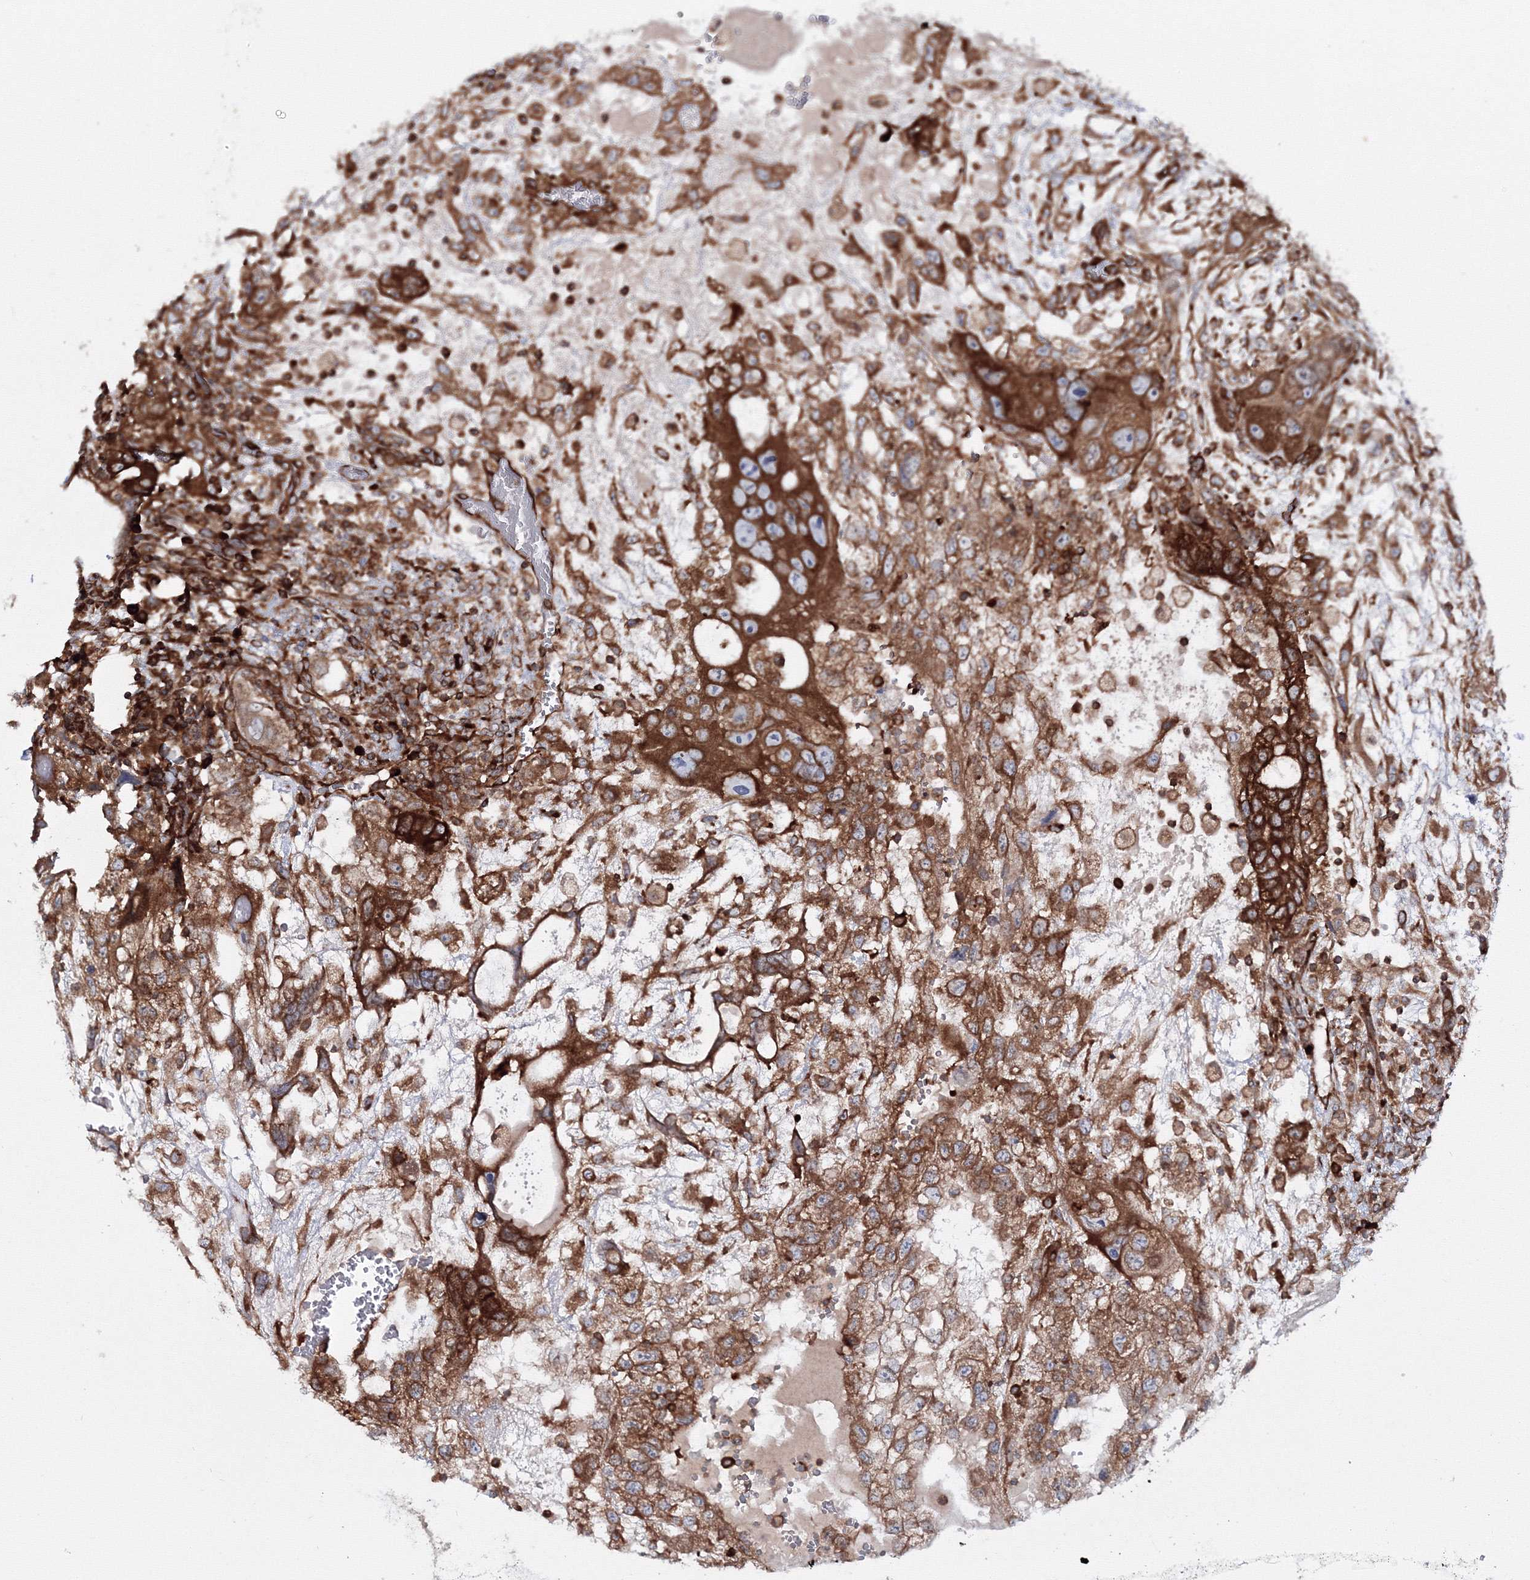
{"staining": {"intensity": "strong", "quantity": ">75%", "location": "cytoplasmic/membranous"}, "tissue": "testis cancer", "cell_type": "Tumor cells", "image_type": "cancer", "snomed": [{"axis": "morphology", "description": "Carcinoma, Embryonal, NOS"}, {"axis": "topography", "description": "Testis"}], "caption": "Embryonal carcinoma (testis) stained for a protein displays strong cytoplasmic/membranous positivity in tumor cells.", "gene": "HARS1", "patient": {"sex": "male", "age": 36}}